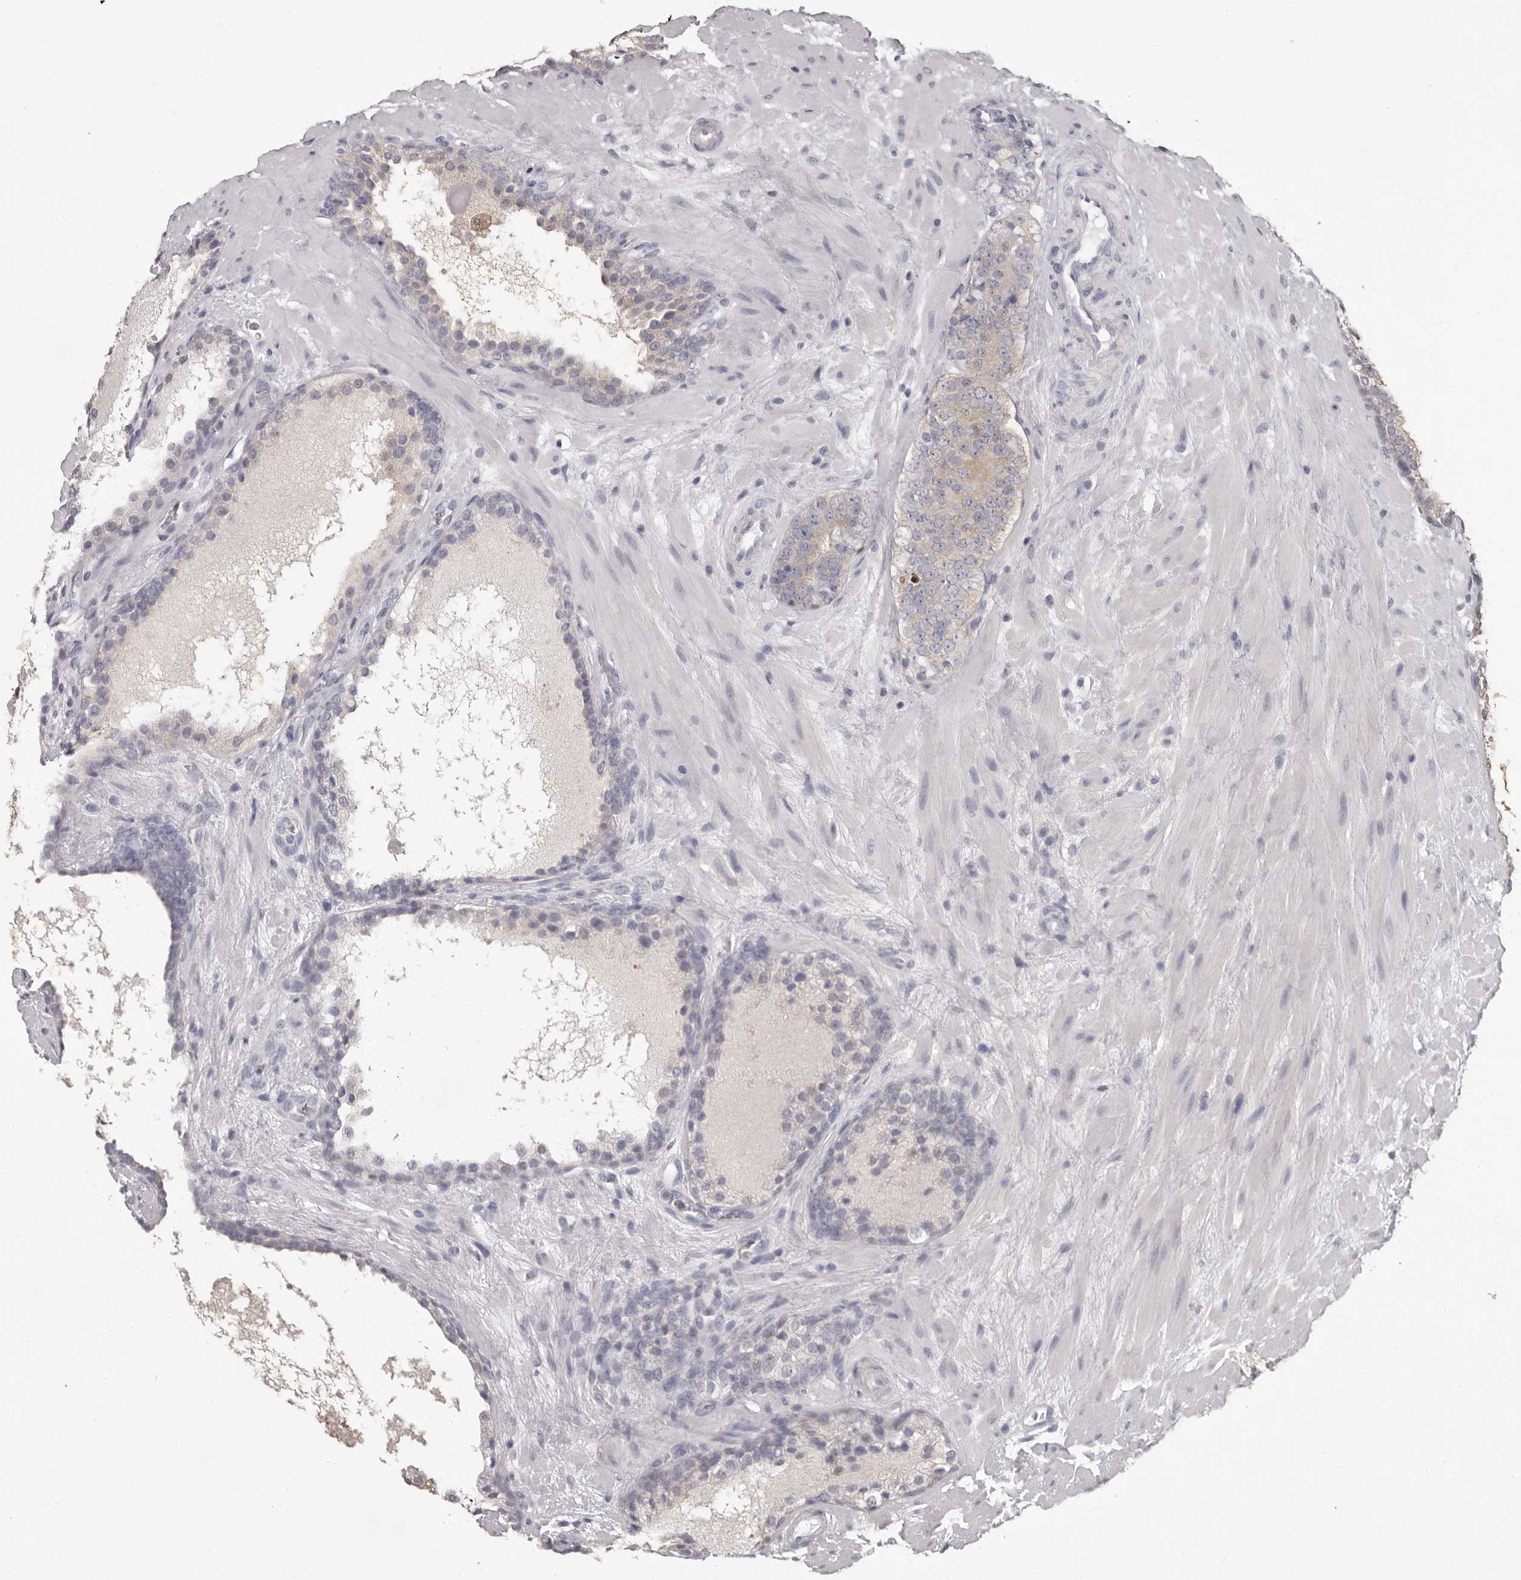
{"staining": {"intensity": "weak", "quantity": "25%-75%", "location": "cytoplasmic/membranous"}, "tissue": "prostate cancer", "cell_type": "Tumor cells", "image_type": "cancer", "snomed": [{"axis": "morphology", "description": "Adenocarcinoma, High grade"}, {"axis": "topography", "description": "Prostate"}], "caption": "Immunohistochemistry (IHC) (DAB) staining of prostate high-grade adenocarcinoma reveals weak cytoplasmic/membranous protein expression in approximately 25%-75% of tumor cells. (Brightfield microscopy of DAB IHC at high magnification).", "gene": "APEH", "patient": {"sex": "male", "age": 56}}